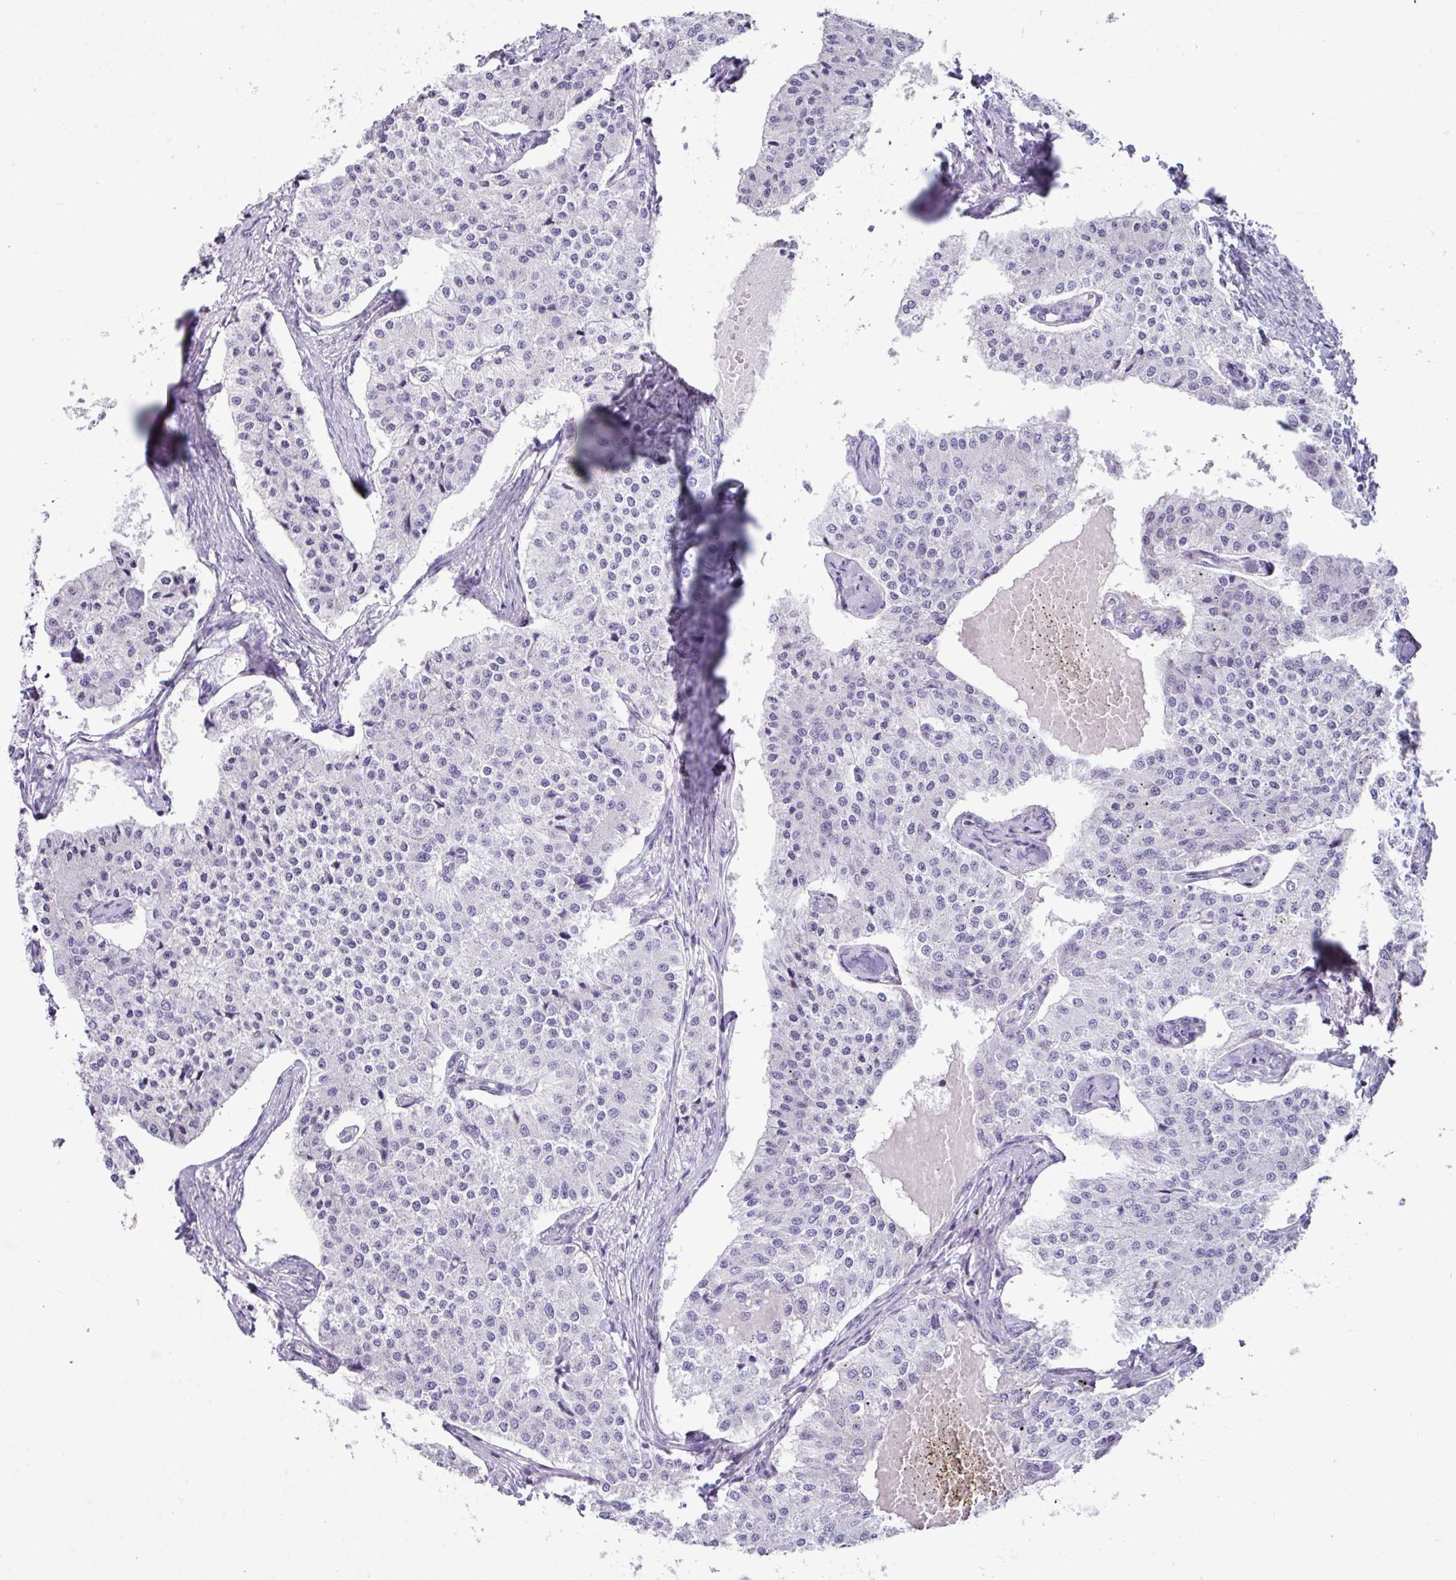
{"staining": {"intensity": "negative", "quantity": "none", "location": "none"}, "tissue": "carcinoid", "cell_type": "Tumor cells", "image_type": "cancer", "snomed": [{"axis": "morphology", "description": "Carcinoid, malignant, NOS"}, {"axis": "topography", "description": "Colon"}], "caption": "Tumor cells show no significant protein positivity in carcinoid (malignant).", "gene": "NCCRP1", "patient": {"sex": "female", "age": 52}}